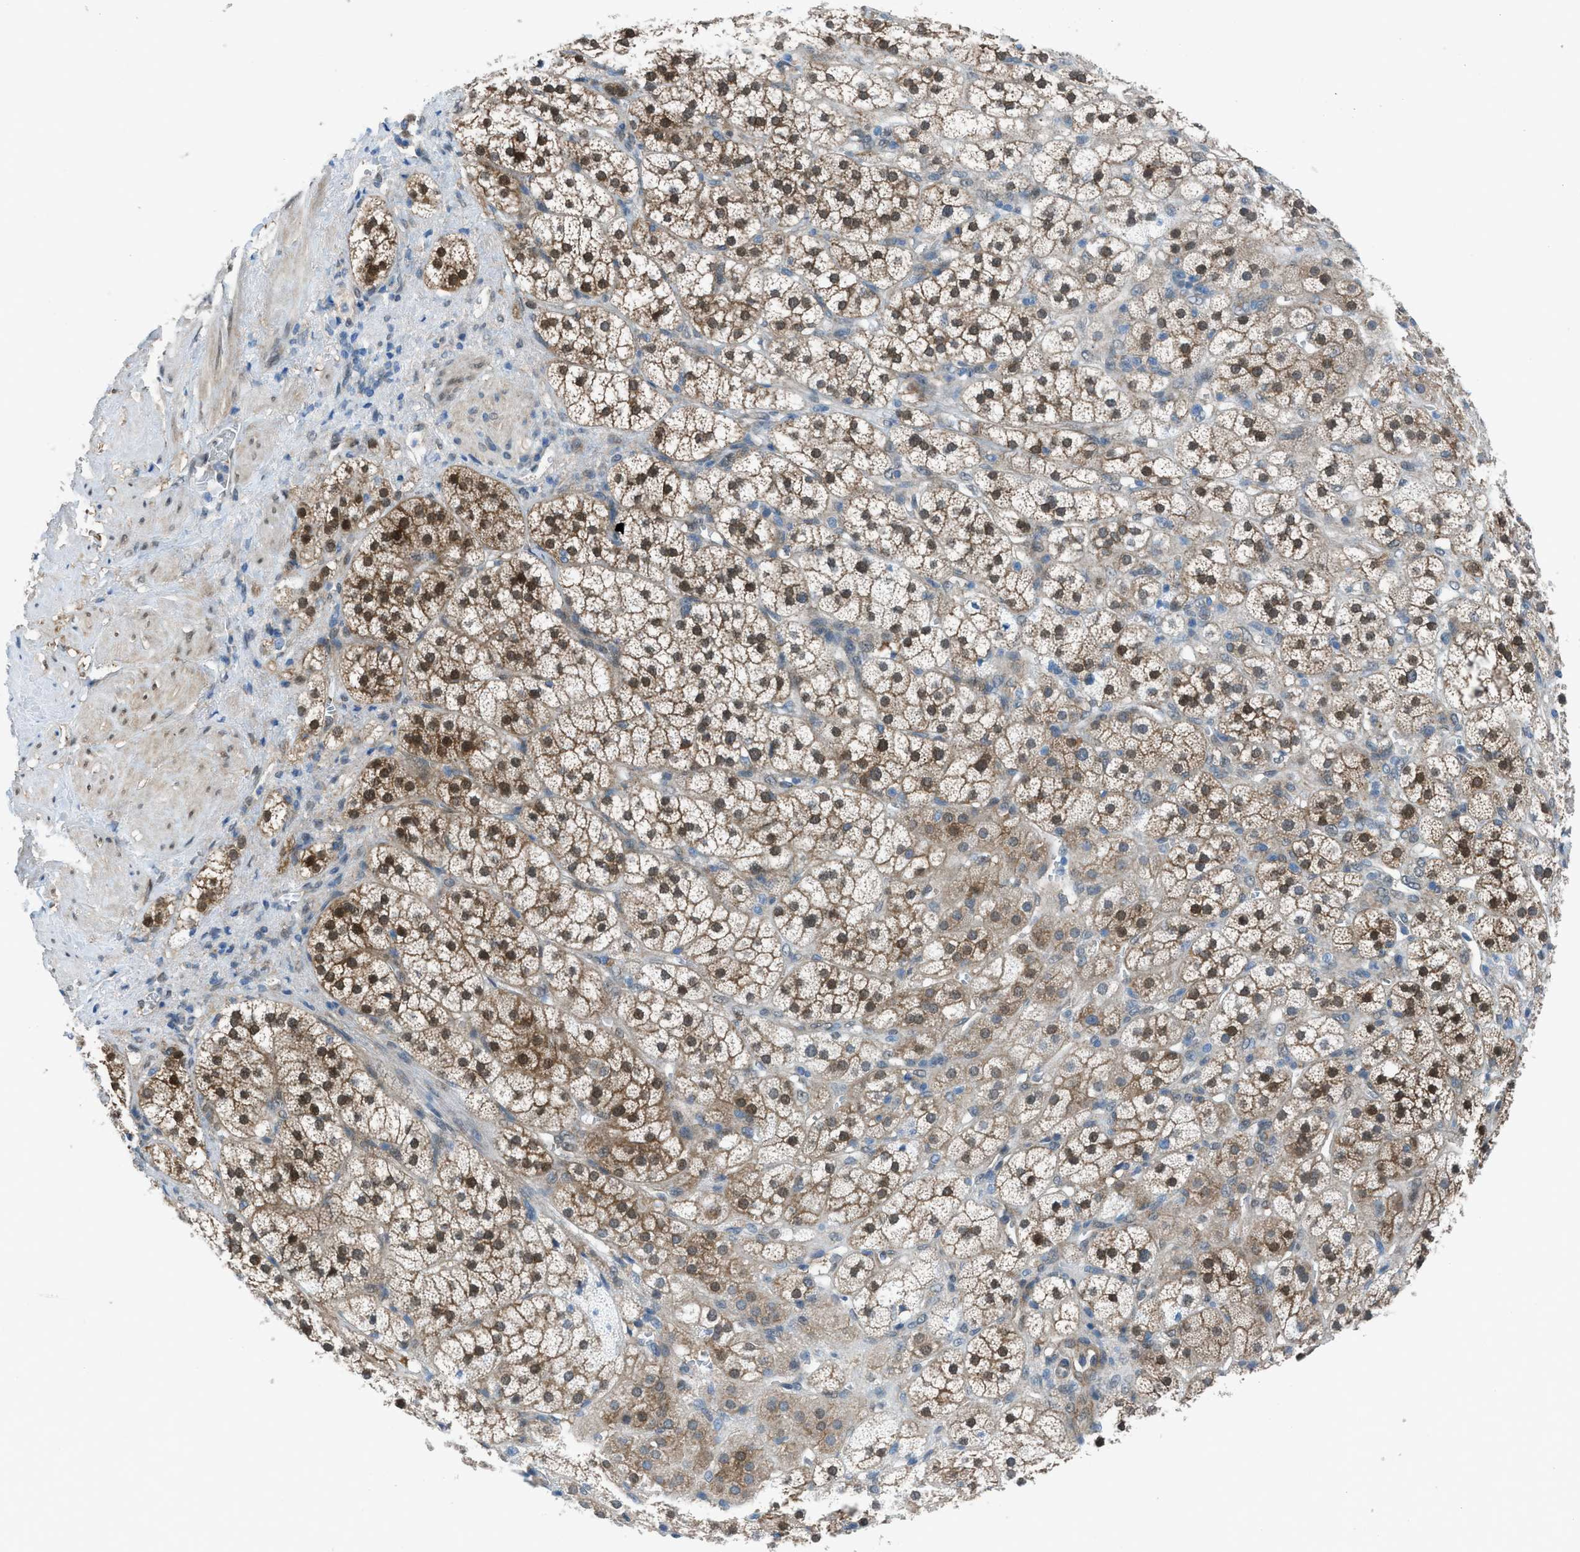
{"staining": {"intensity": "moderate", "quantity": ">75%", "location": "cytoplasmic/membranous,nuclear"}, "tissue": "adrenal gland", "cell_type": "Glandular cells", "image_type": "normal", "snomed": [{"axis": "morphology", "description": "Normal tissue, NOS"}, {"axis": "topography", "description": "Adrenal gland"}], "caption": "The photomicrograph reveals a brown stain indicating the presence of a protein in the cytoplasmic/membranous,nuclear of glandular cells in adrenal gland.", "gene": "PRKN", "patient": {"sex": "male", "age": 56}}